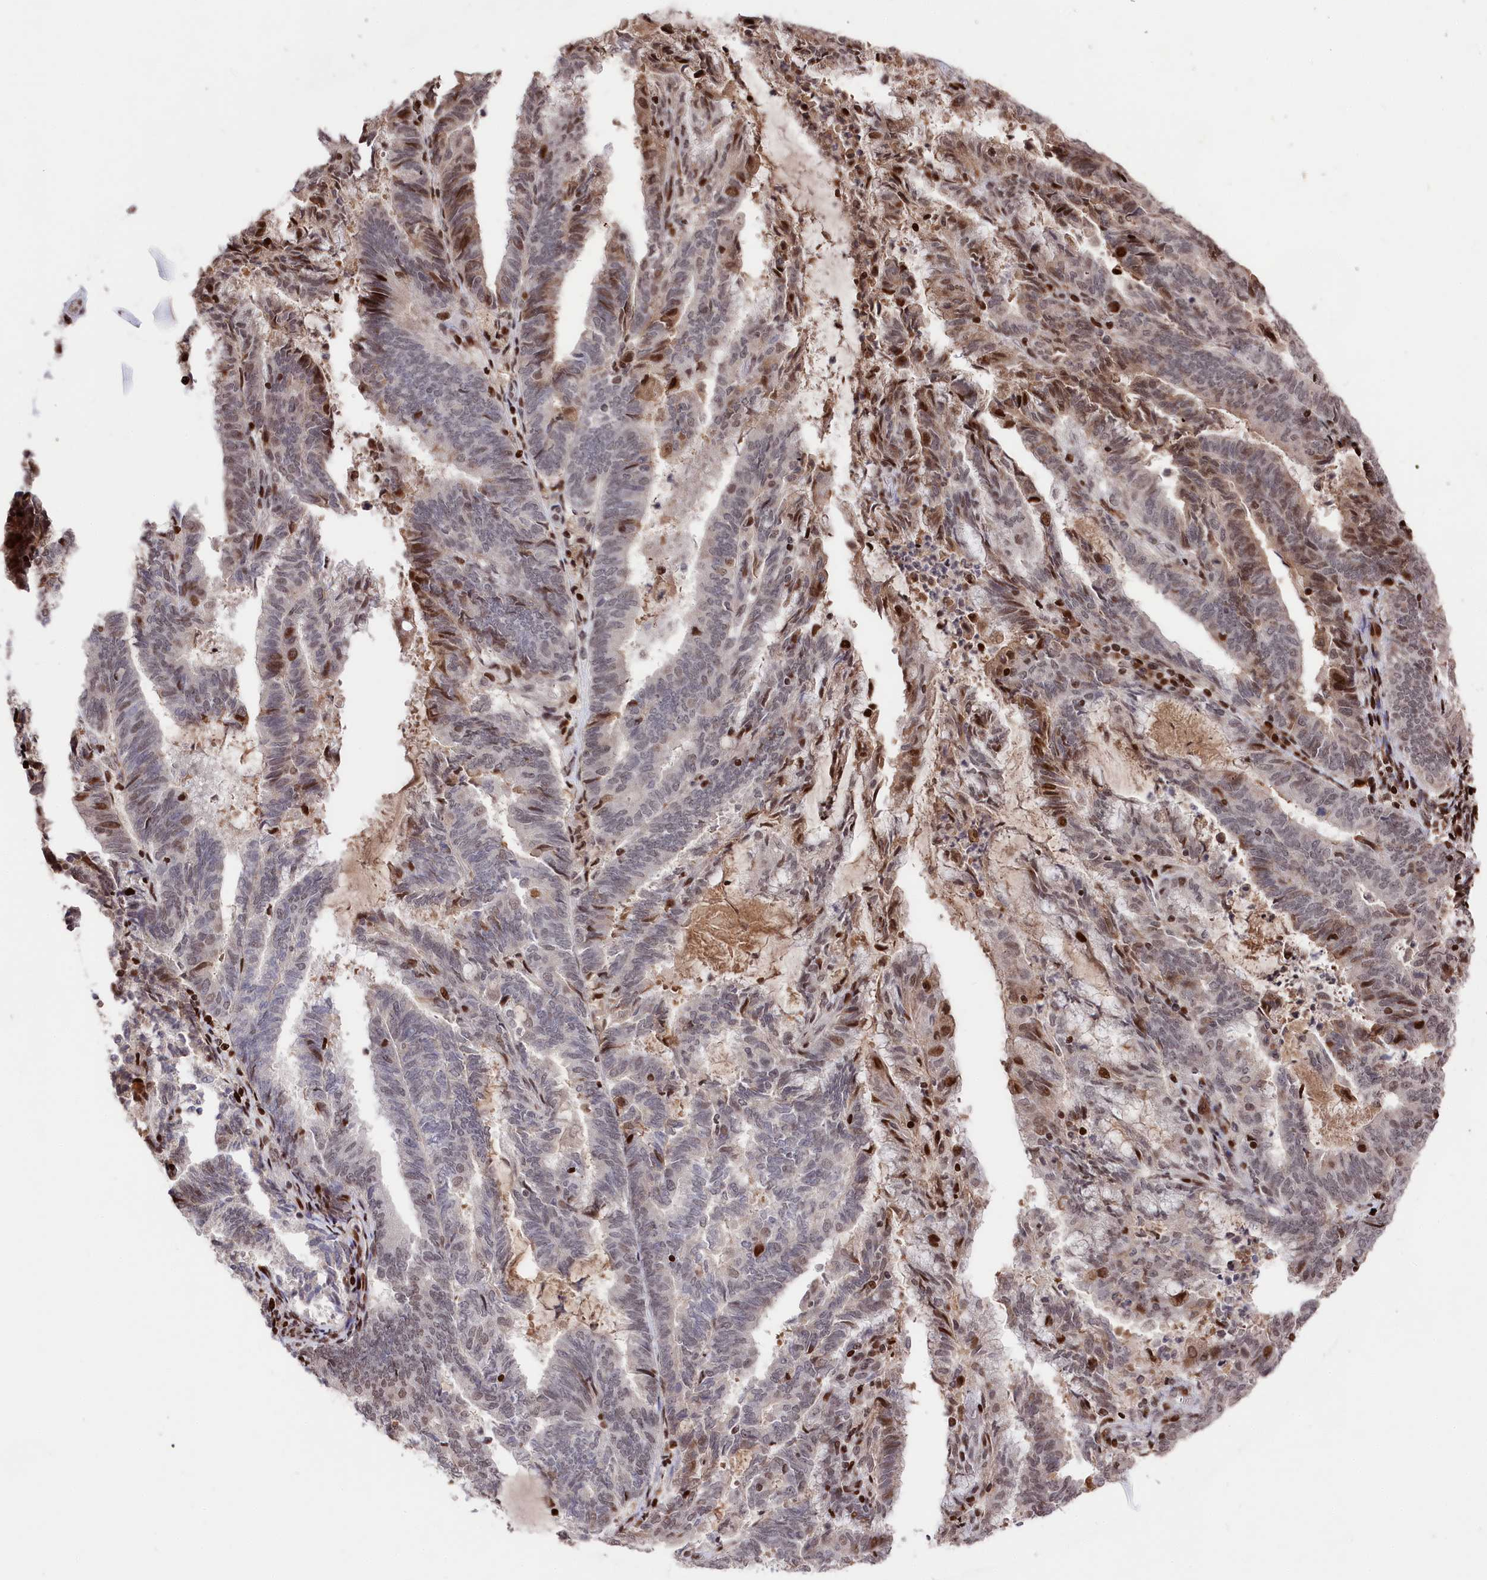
{"staining": {"intensity": "strong", "quantity": "<25%", "location": "nuclear"}, "tissue": "endometrial cancer", "cell_type": "Tumor cells", "image_type": "cancer", "snomed": [{"axis": "morphology", "description": "Adenocarcinoma, NOS"}, {"axis": "topography", "description": "Endometrium"}], "caption": "DAB immunohistochemical staining of human adenocarcinoma (endometrial) demonstrates strong nuclear protein positivity in approximately <25% of tumor cells.", "gene": "MCF2L2", "patient": {"sex": "female", "age": 80}}